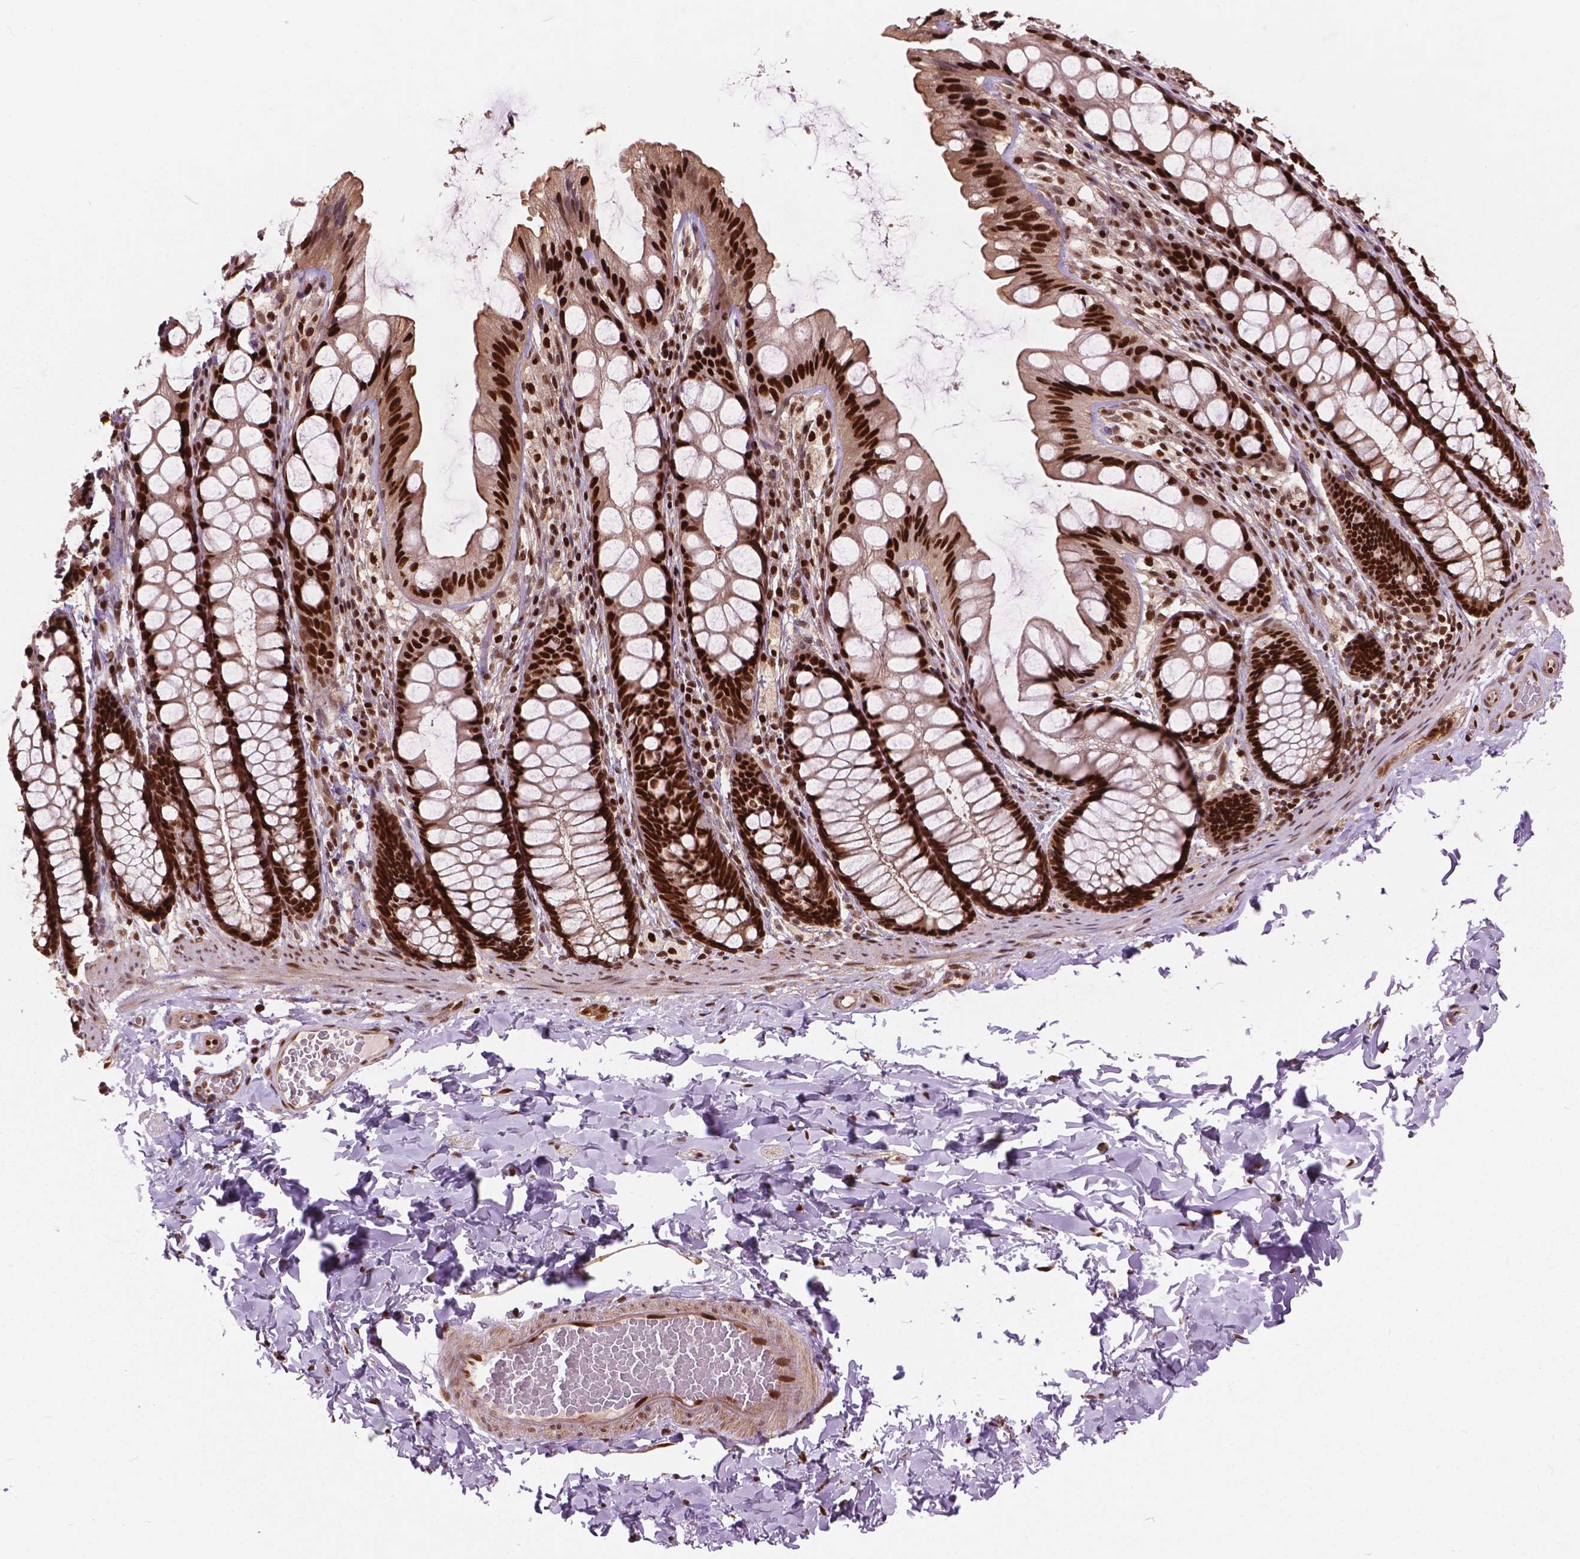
{"staining": {"intensity": "strong", "quantity": ">75%", "location": "cytoplasmic/membranous,nuclear"}, "tissue": "colon", "cell_type": "Endothelial cells", "image_type": "normal", "snomed": [{"axis": "morphology", "description": "Normal tissue, NOS"}, {"axis": "topography", "description": "Colon"}], "caption": "Benign colon was stained to show a protein in brown. There is high levels of strong cytoplasmic/membranous,nuclear staining in about >75% of endothelial cells. The staining was performed using DAB (3,3'-diaminobenzidine), with brown indicating positive protein expression. Nuclei are stained blue with hematoxylin.", "gene": "ANP32A", "patient": {"sex": "male", "age": 47}}